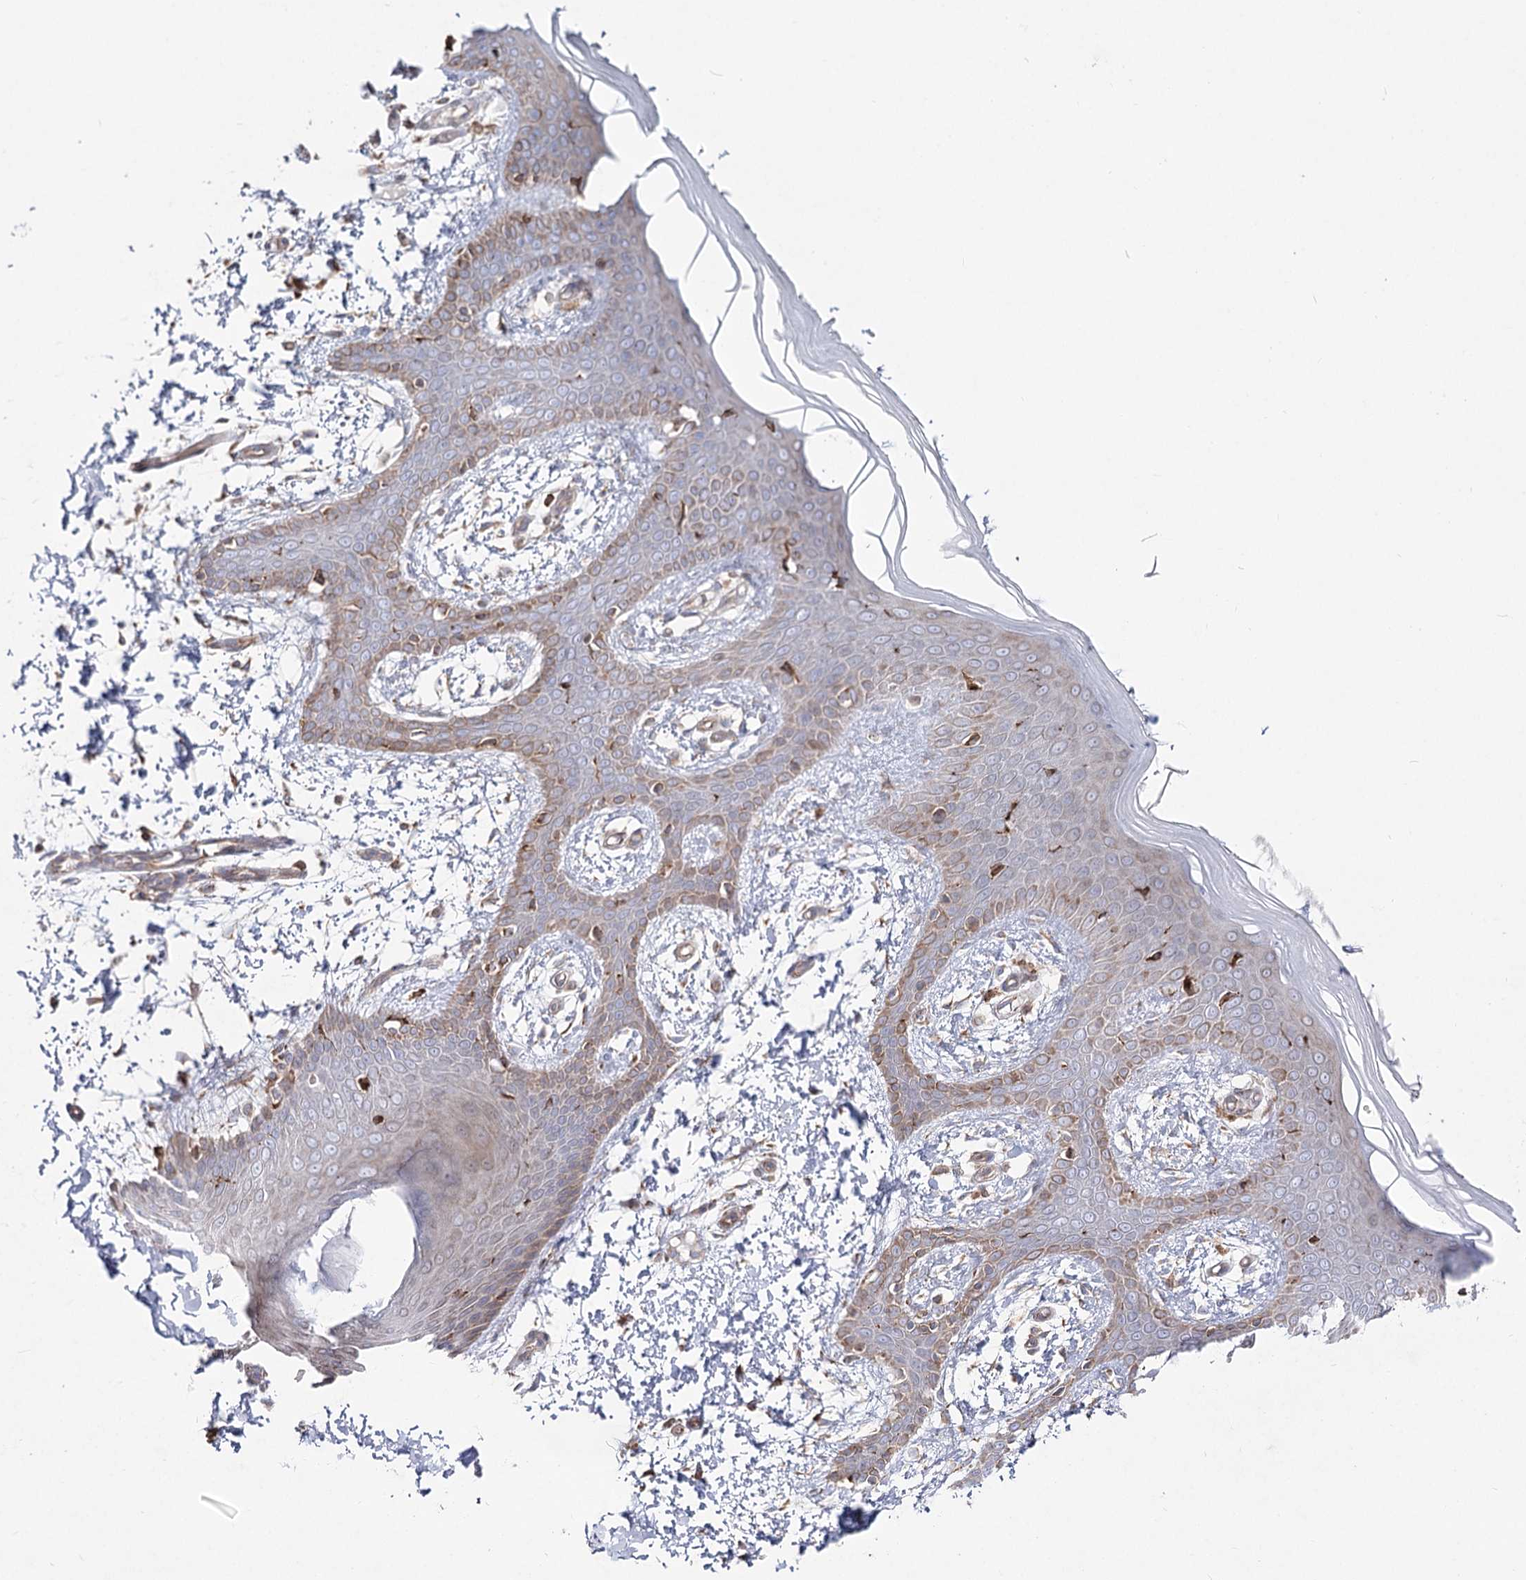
{"staining": {"intensity": "moderate", "quantity": ">75%", "location": "cytoplasmic/membranous"}, "tissue": "skin", "cell_type": "Fibroblasts", "image_type": "normal", "snomed": [{"axis": "morphology", "description": "Normal tissue, NOS"}, {"axis": "topography", "description": "Skin"}], "caption": "Immunohistochemical staining of unremarkable human skin demonstrates >75% levels of moderate cytoplasmic/membranous protein expression in about >75% of fibroblasts.", "gene": "NHLRC2", "patient": {"sex": "male", "age": 36}}